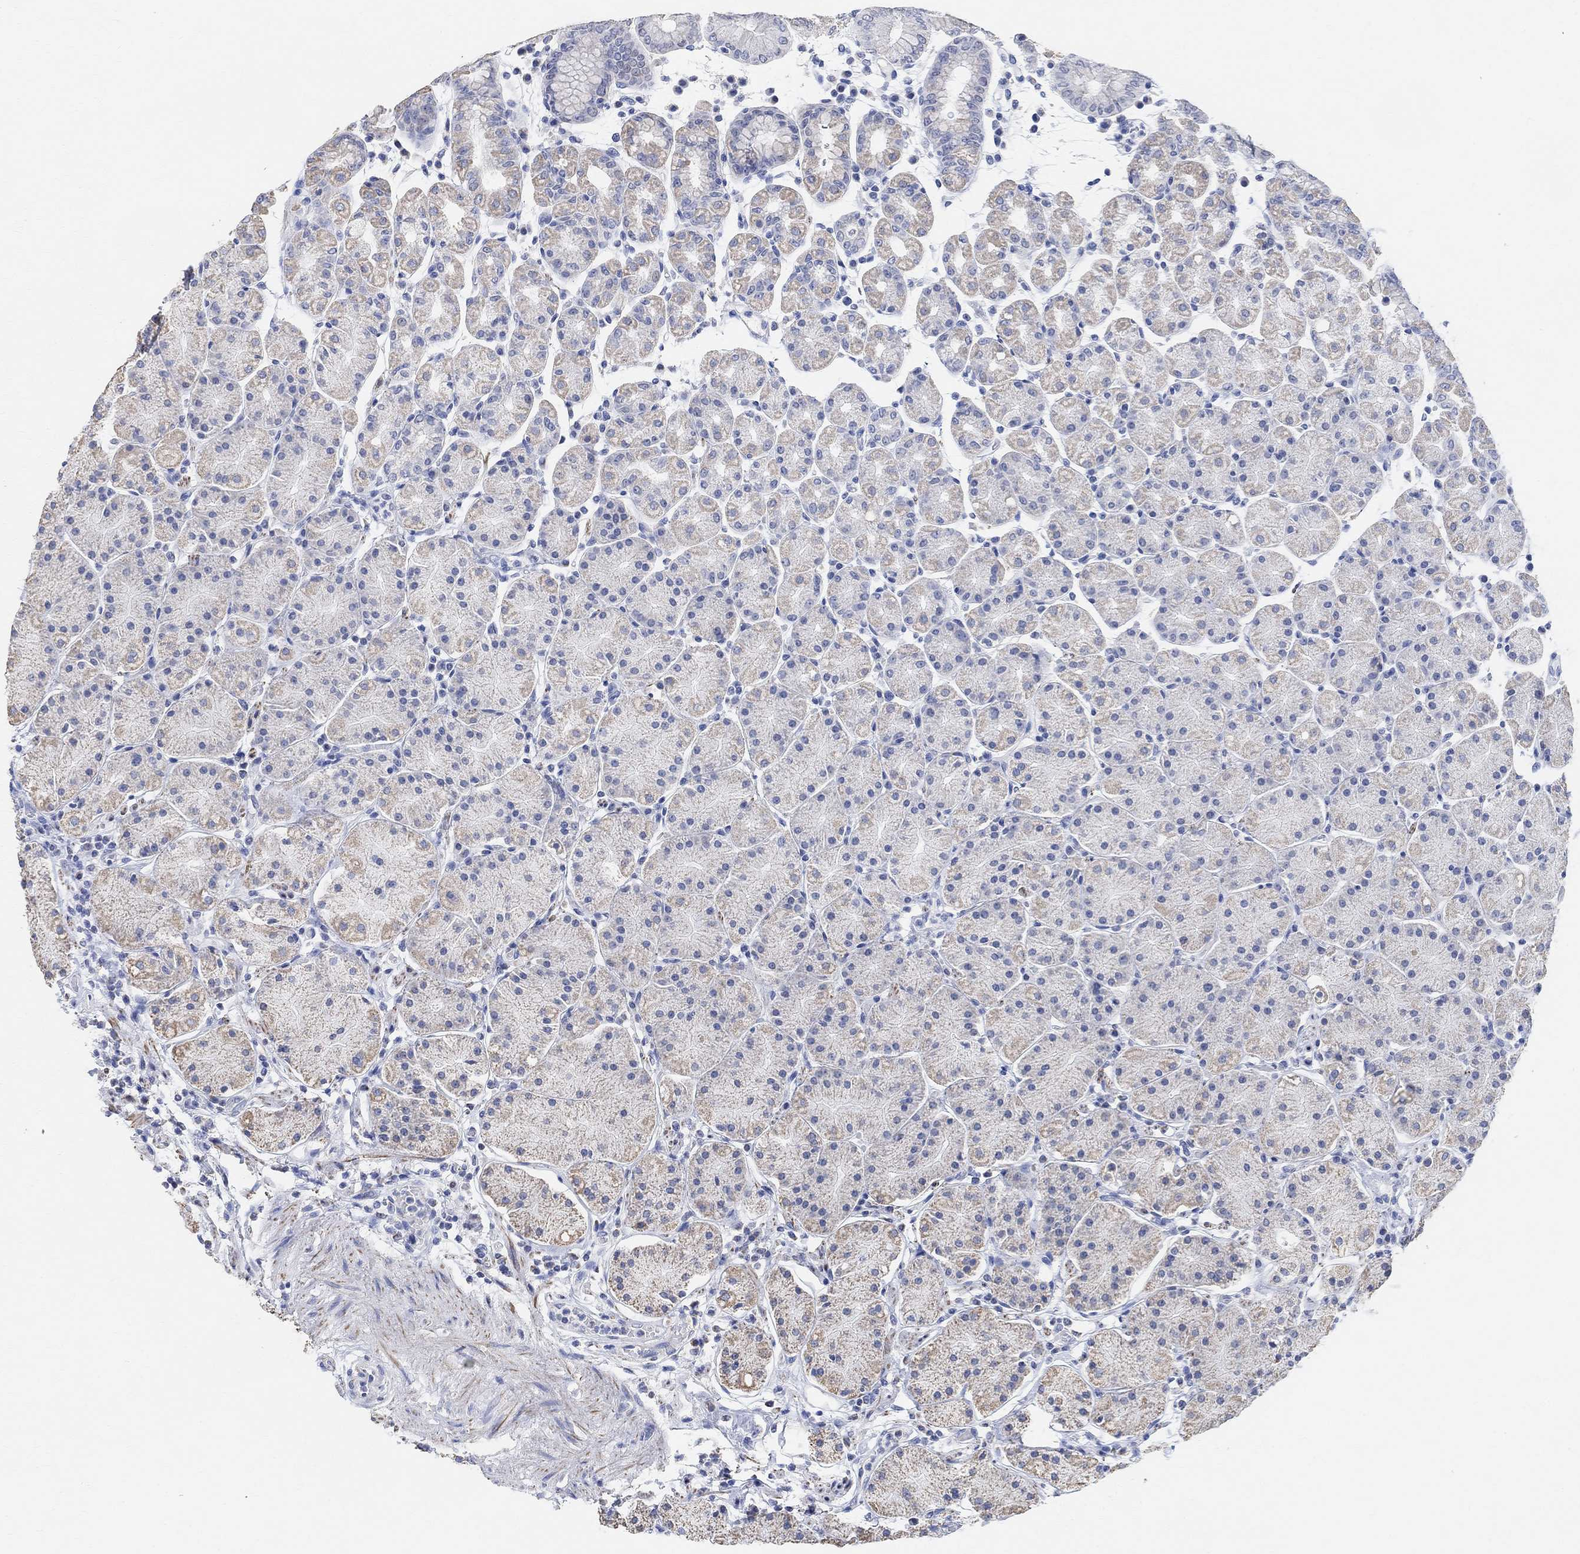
{"staining": {"intensity": "weak", "quantity": "25%-75%", "location": "cytoplasmic/membranous"}, "tissue": "stomach", "cell_type": "Glandular cells", "image_type": "normal", "snomed": [{"axis": "morphology", "description": "Normal tissue, NOS"}, {"axis": "topography", "description": "Stomach"}], "caption": "The photomicrograph displays a brown stain indicating the presence of a protein in the cytoplasmic/membranous of glandular cells in stomach.", "gene": "SYT12", "patient": {"sex": "male", "age": 54}}